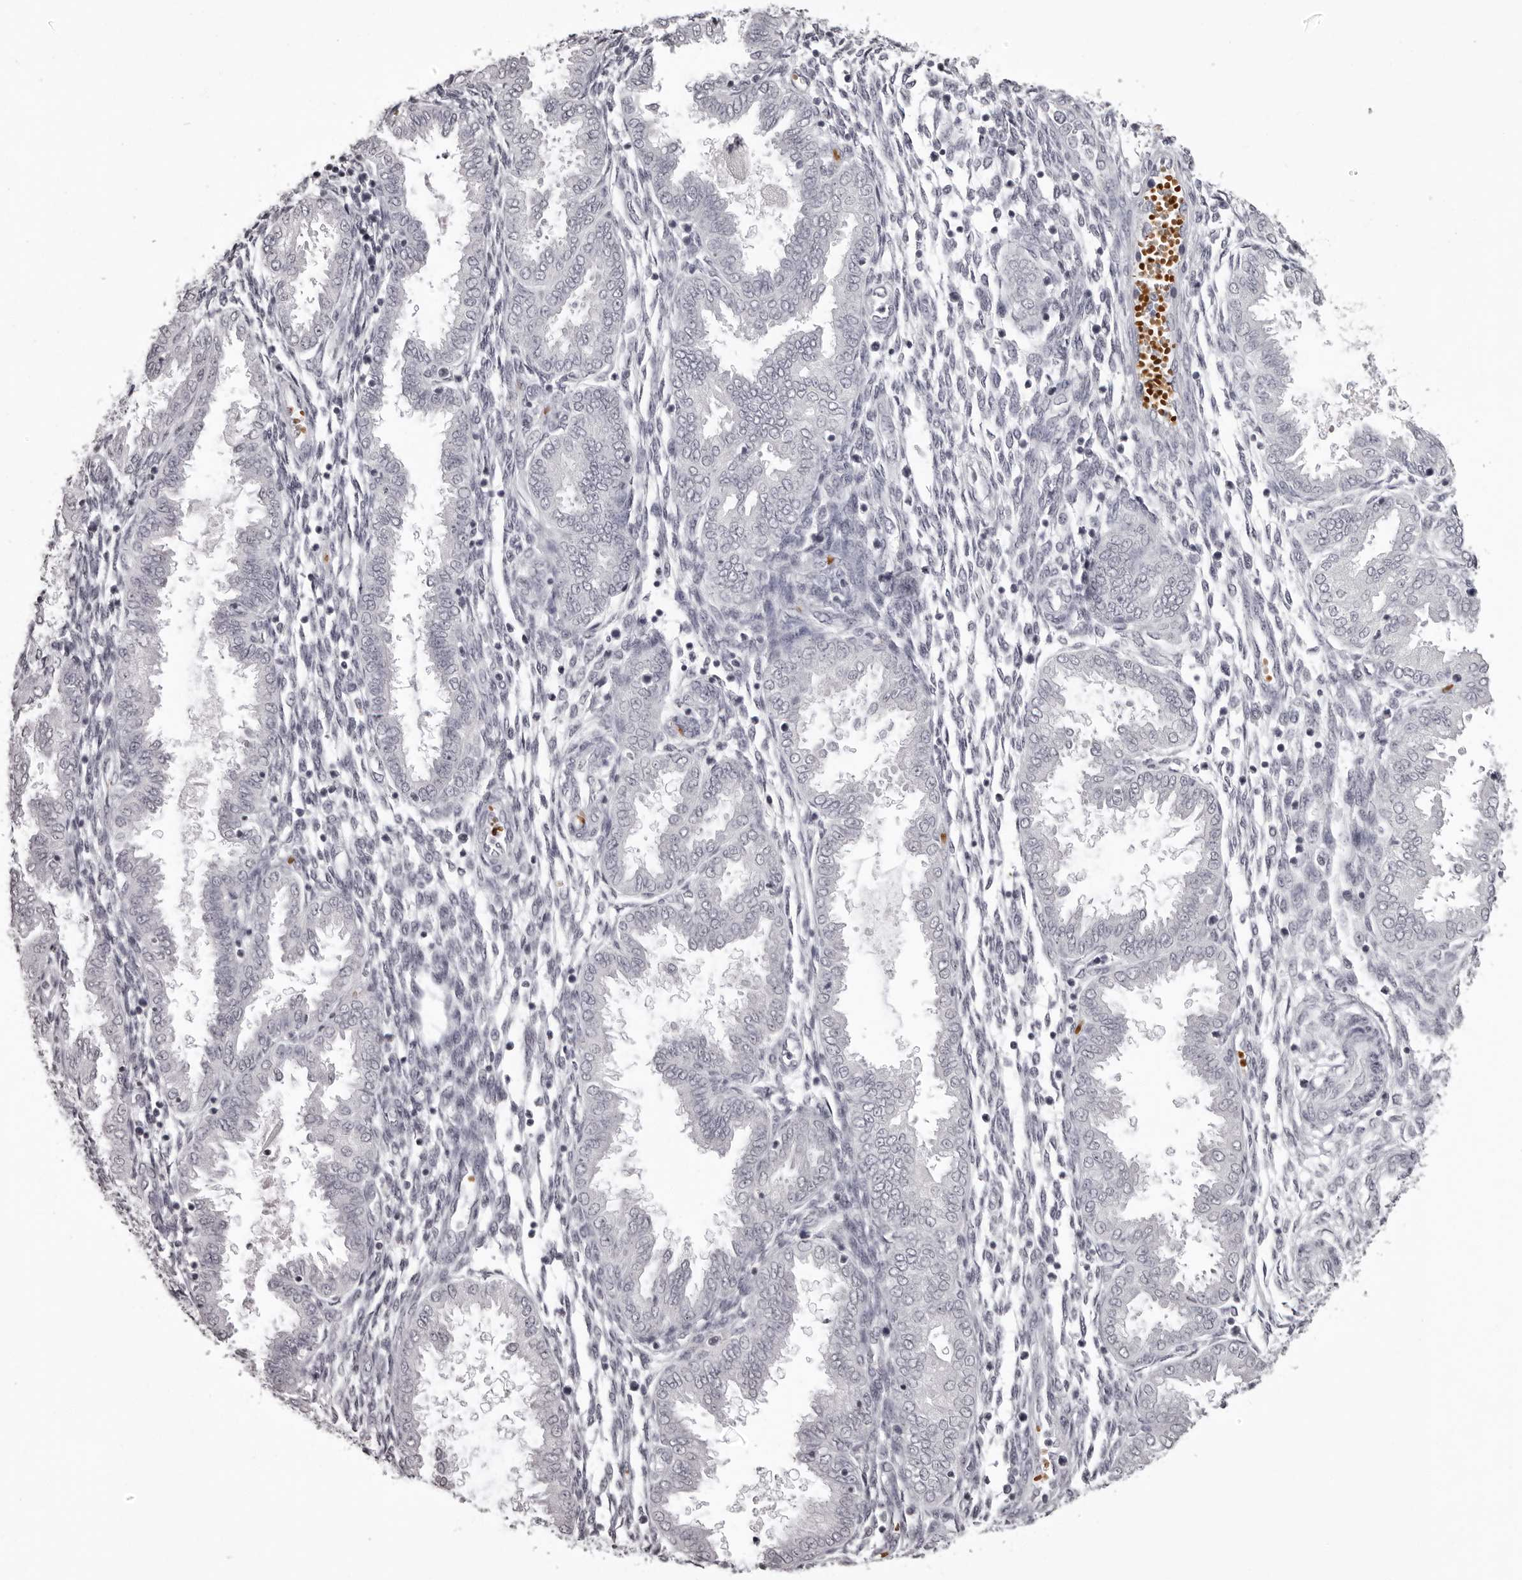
{"staining": {"intensity": "negative", "quantity": "none", "location": "none"}, "tissue": "endometrium", "cell_type": "Cells in endometrial stroma", "image_type": "normal", "snomed": [{"axis": "morphology", "description": "Normal tissue, NOS"}, {"axis": "topography", "description": "Endometrium"}], "caption": "A micrograph of human endometrium is negative for staining in cells in endometrial stroma. (DAB IHC with hematoxylin counter stain).", "gene": "C8orf74", "patient": {"sex": "female", "age": 33}}